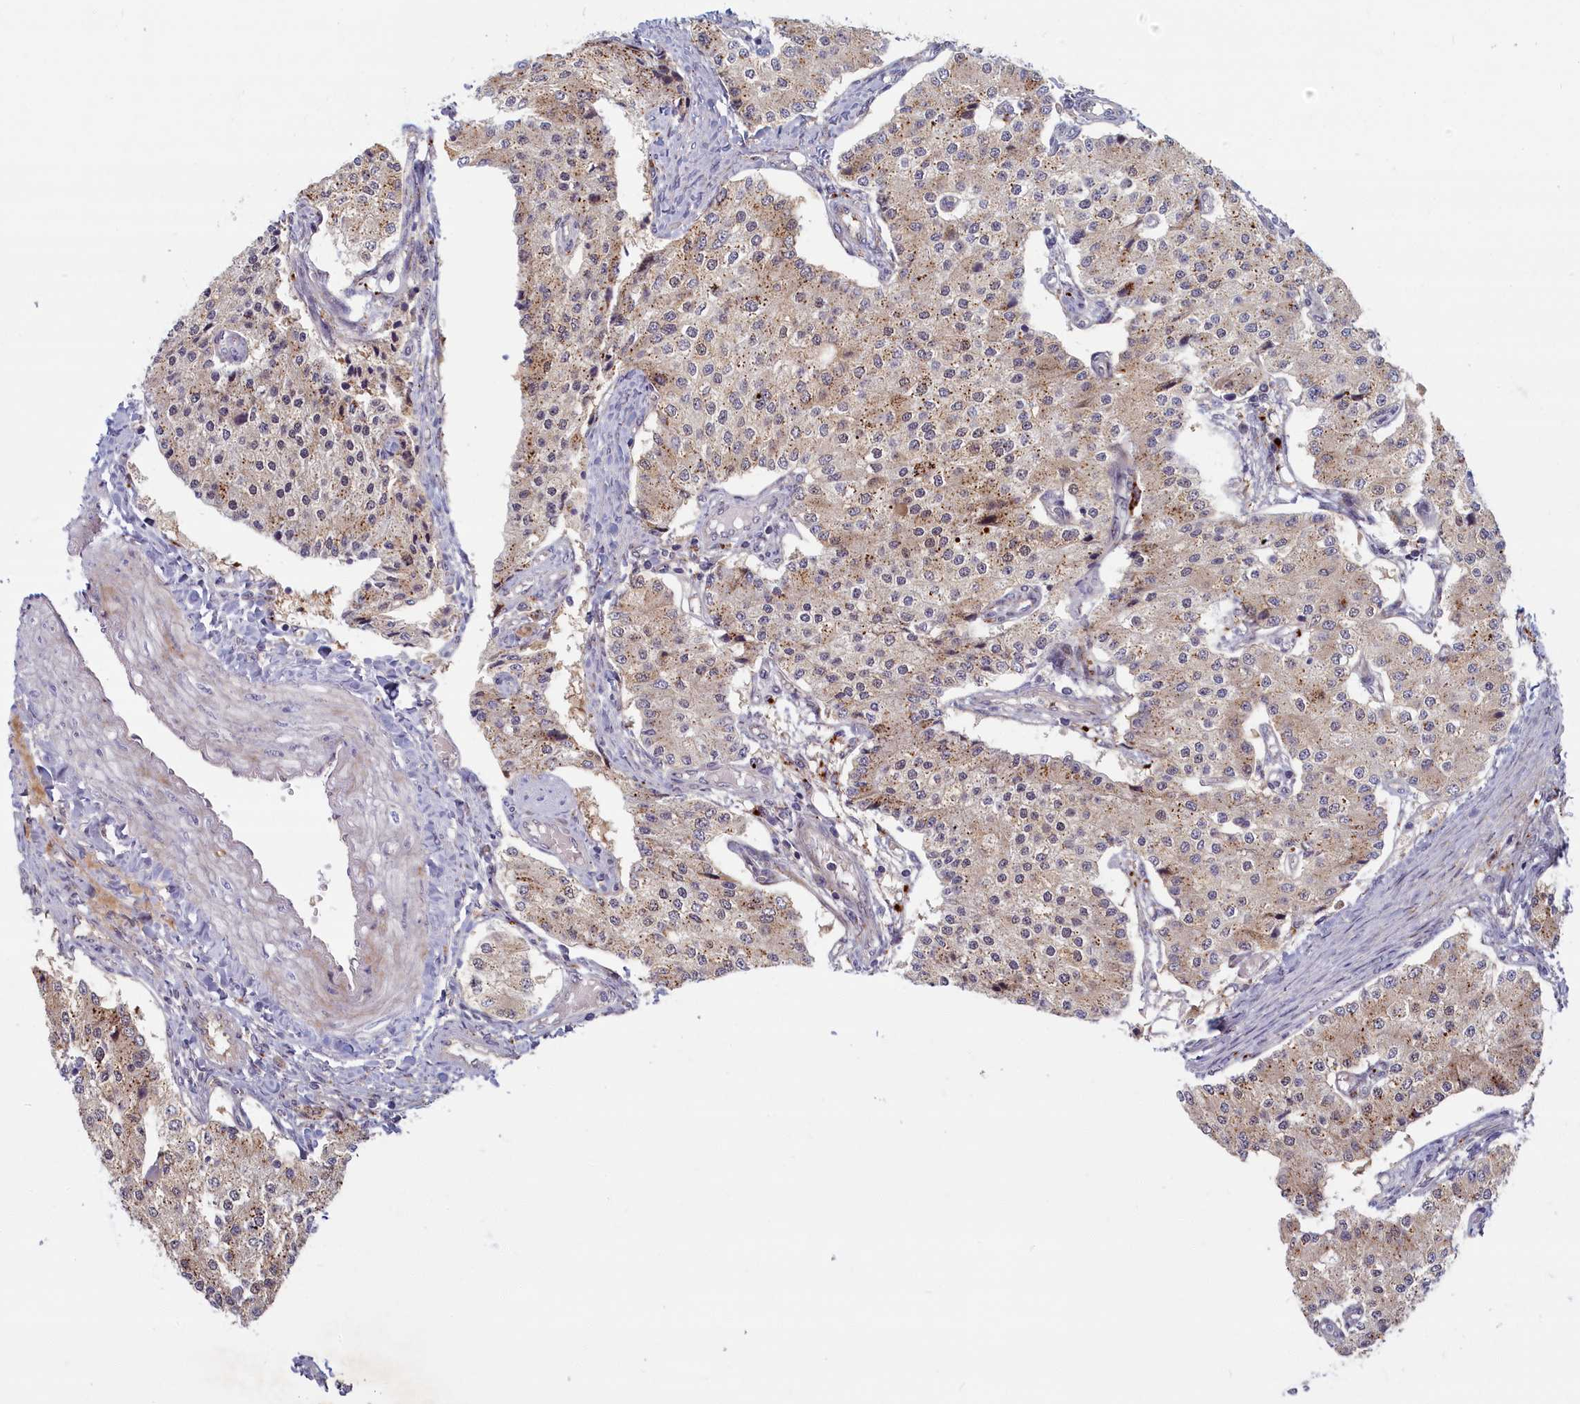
{"staining": {"intensity": "weak", "quantity": "<25%", "location": "cytoplasmic/membranous"}, "tissue": "carcinoid", "cell_type": "Tumor cells", "image_type": "cancer", "snomed": [{"axis": "morphology", "description": "Carcinoid, malignant, NOS"}, {"axis": "topography", "description": "Colon"}], "caption": "A micrograph of human carcinoid (malignant) is negative for staining in tumor cells.", "gene": "FCSK", "patient": {"sex": "female", "age": 52}}